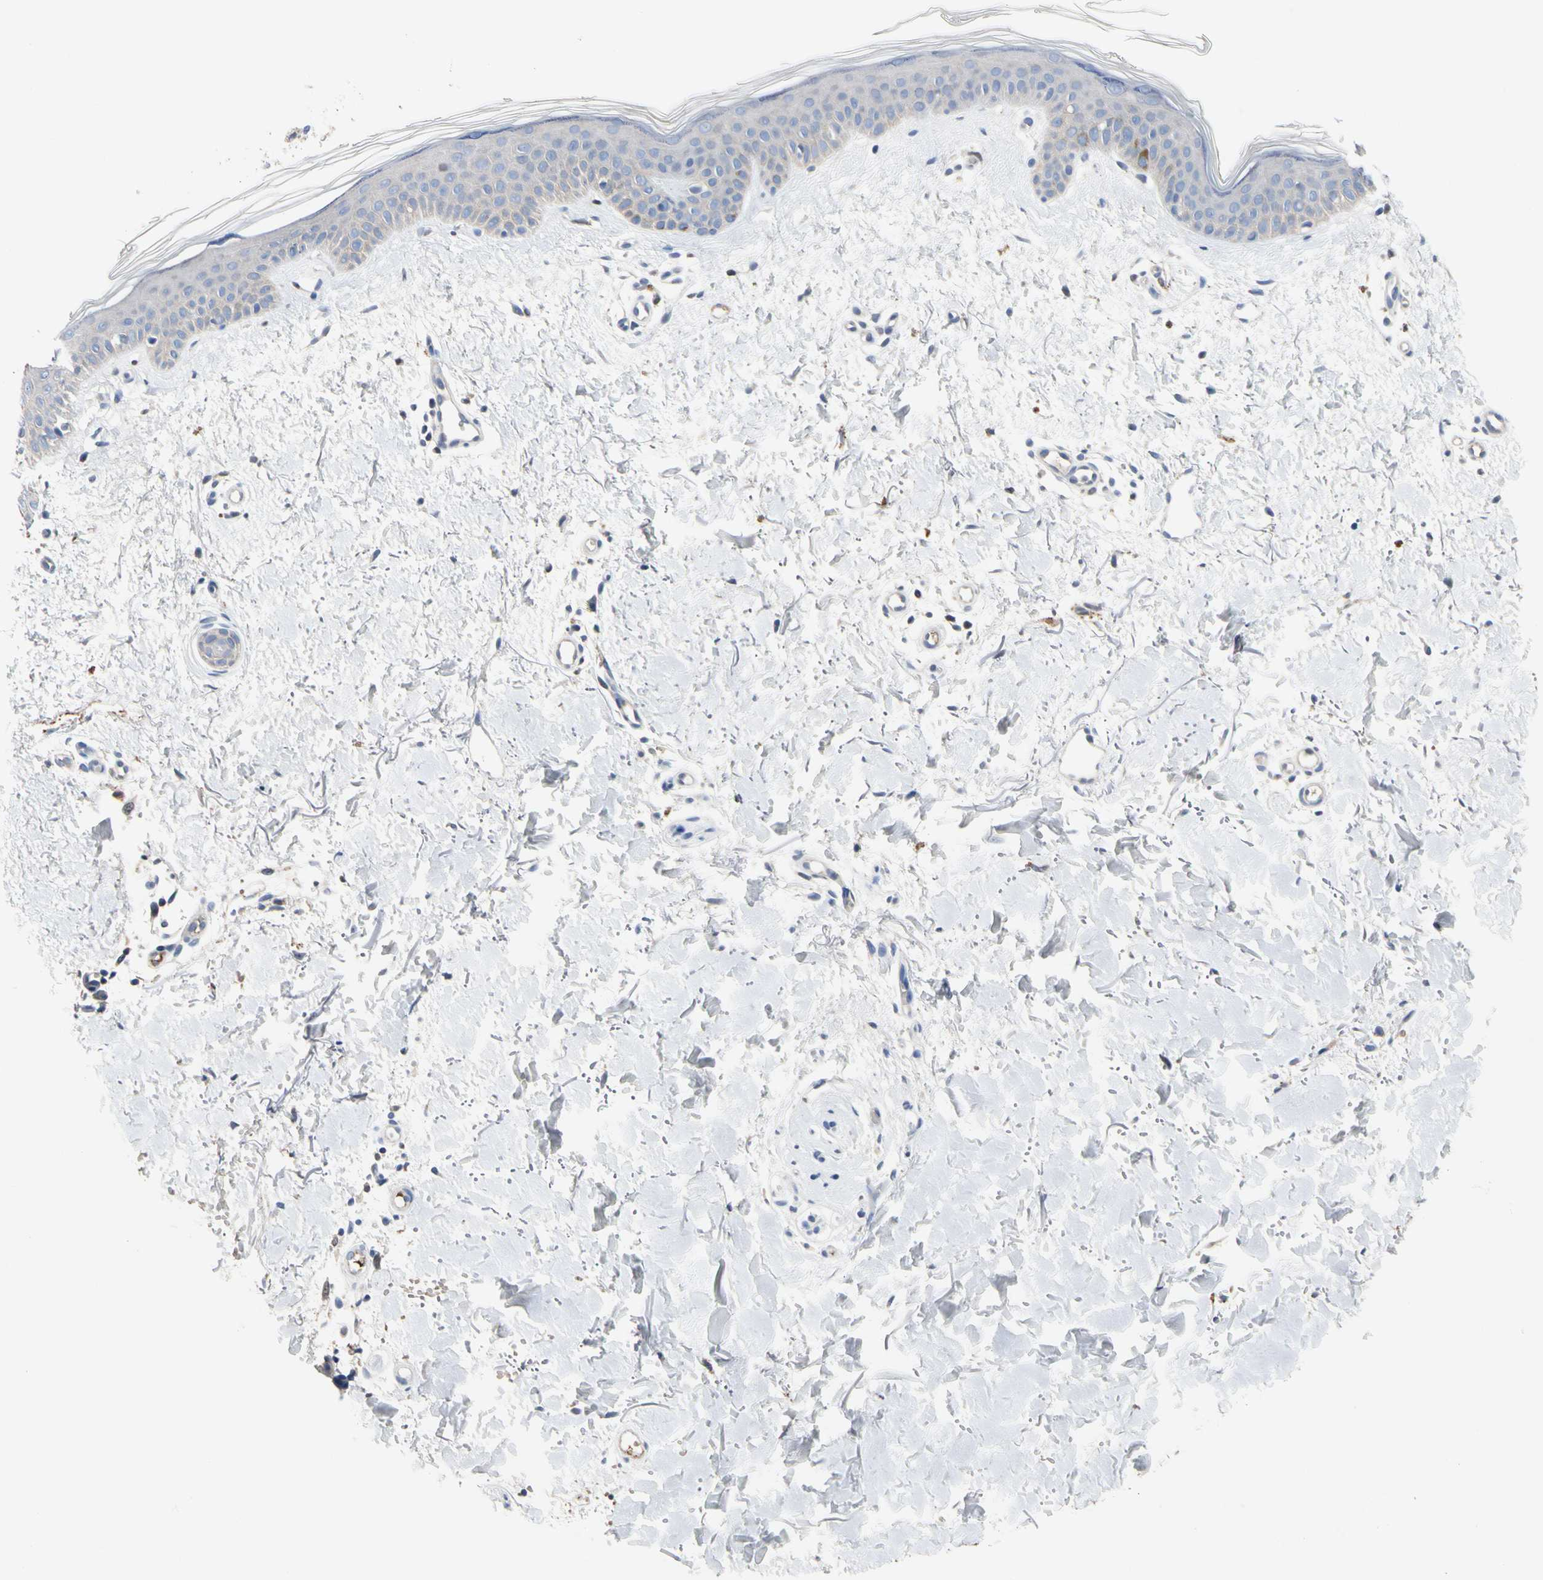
{"staining": {"intensity": "negative", "quantity": "none", "location": "none"}, "tissue": "skin", "cell_type": "Fibroblasts", "image_type": "normal", "snomed": [{"axis": "morphology", "description": "Normal tissue, NOS"}, {"axis": "topography", "description": "Skin"}], "caption": "The micrograph reveals no staining of fibroblasts in benign skin. Nuclei are stained in blue.", "gene": "ECRG4", "patient": {"sex": "female", "age": 56}}